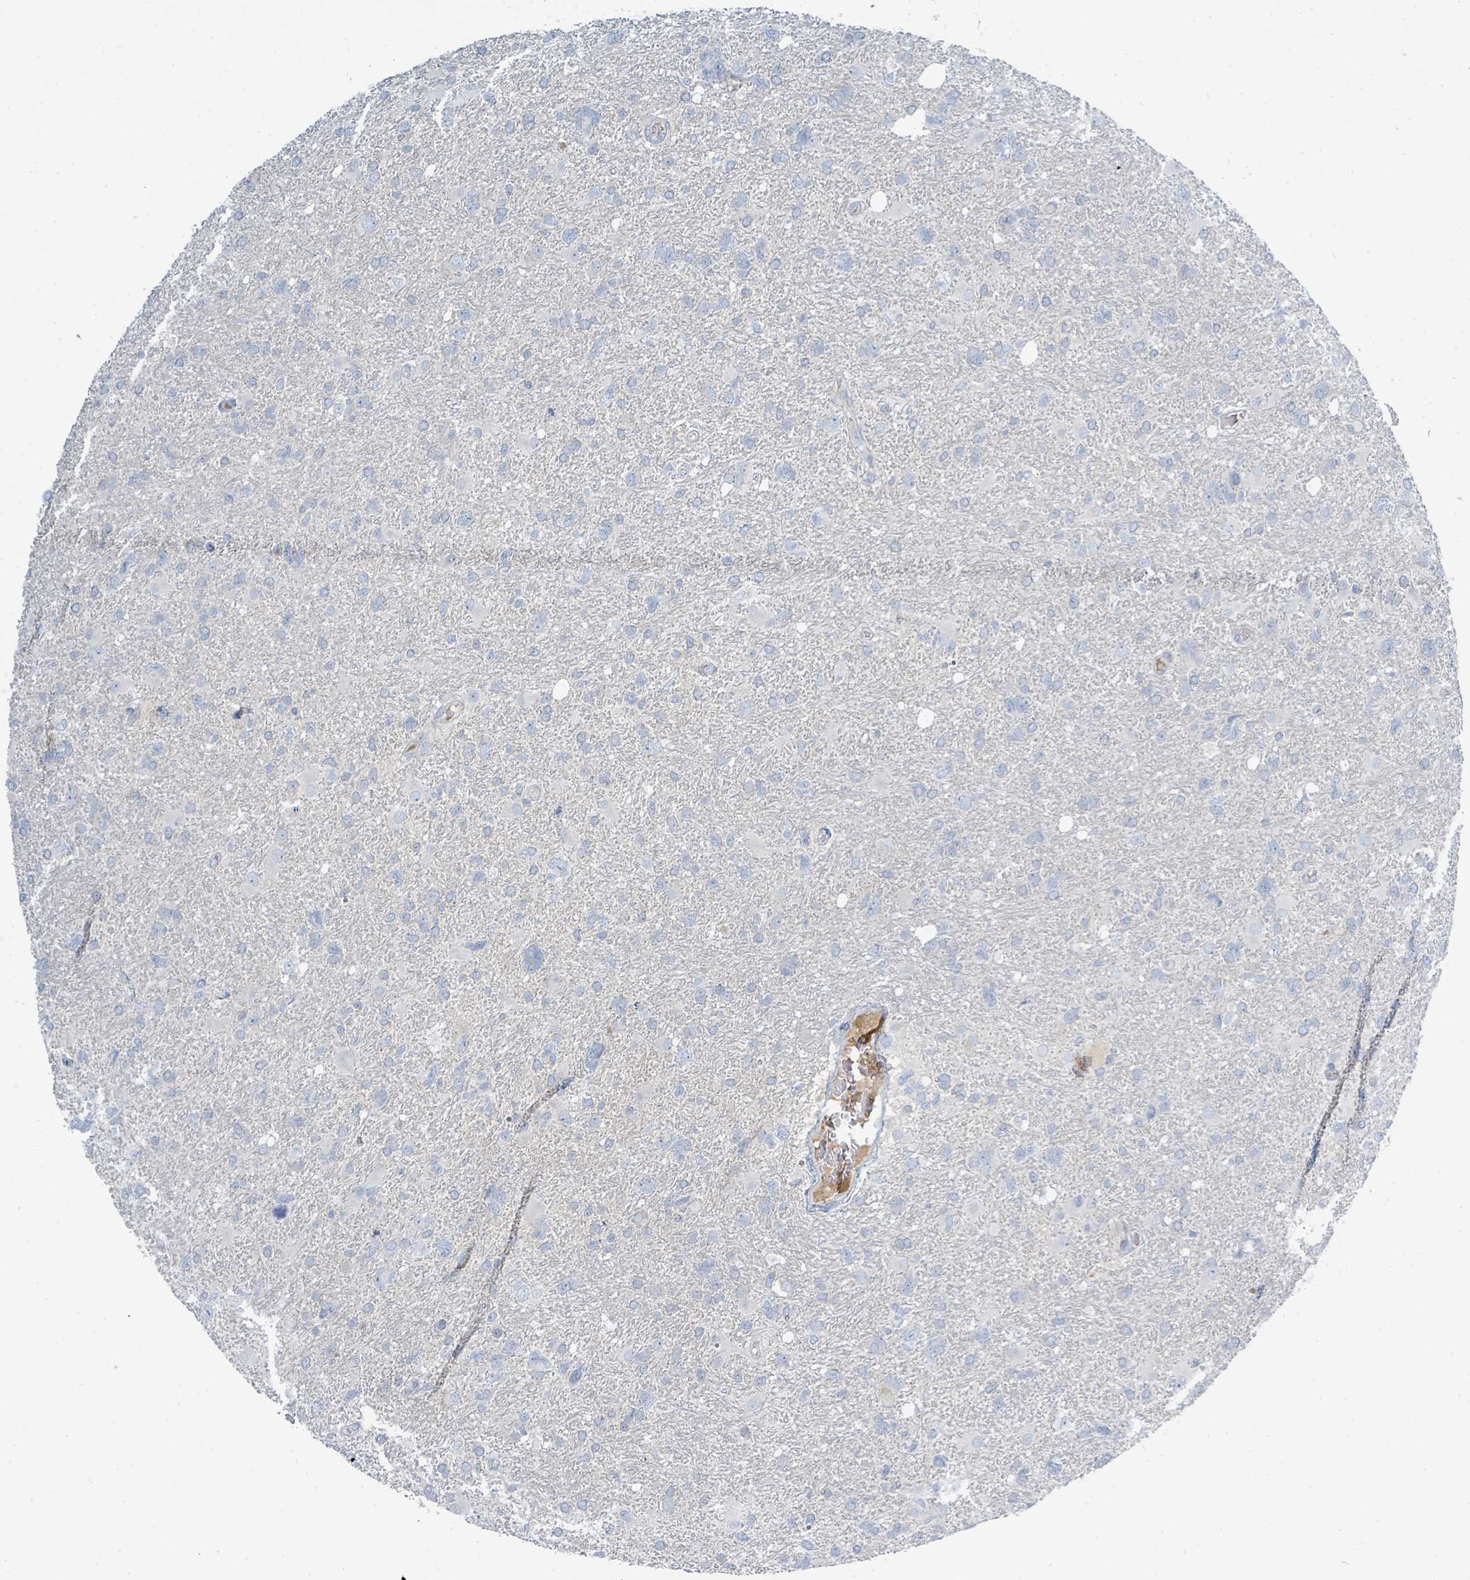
{"staining": {"intensity": "negative", "quantity": "none", "location": "none"}, "tissue": "glioma", "cell_type": "Tumor cells", "image_type": "cancer", "snomed": [{"axis": "morphology", "description": "Glioma, malignant, High grade"}, {"axis": "topography", "description": "Brain"}], "caption": "Malignant glioma (high-grade) was stained to show a protein in brown. There is no significant staining in tumor cells.", "gene": "SLC25A23", "patient": {"sex": "male", "age": 61}}